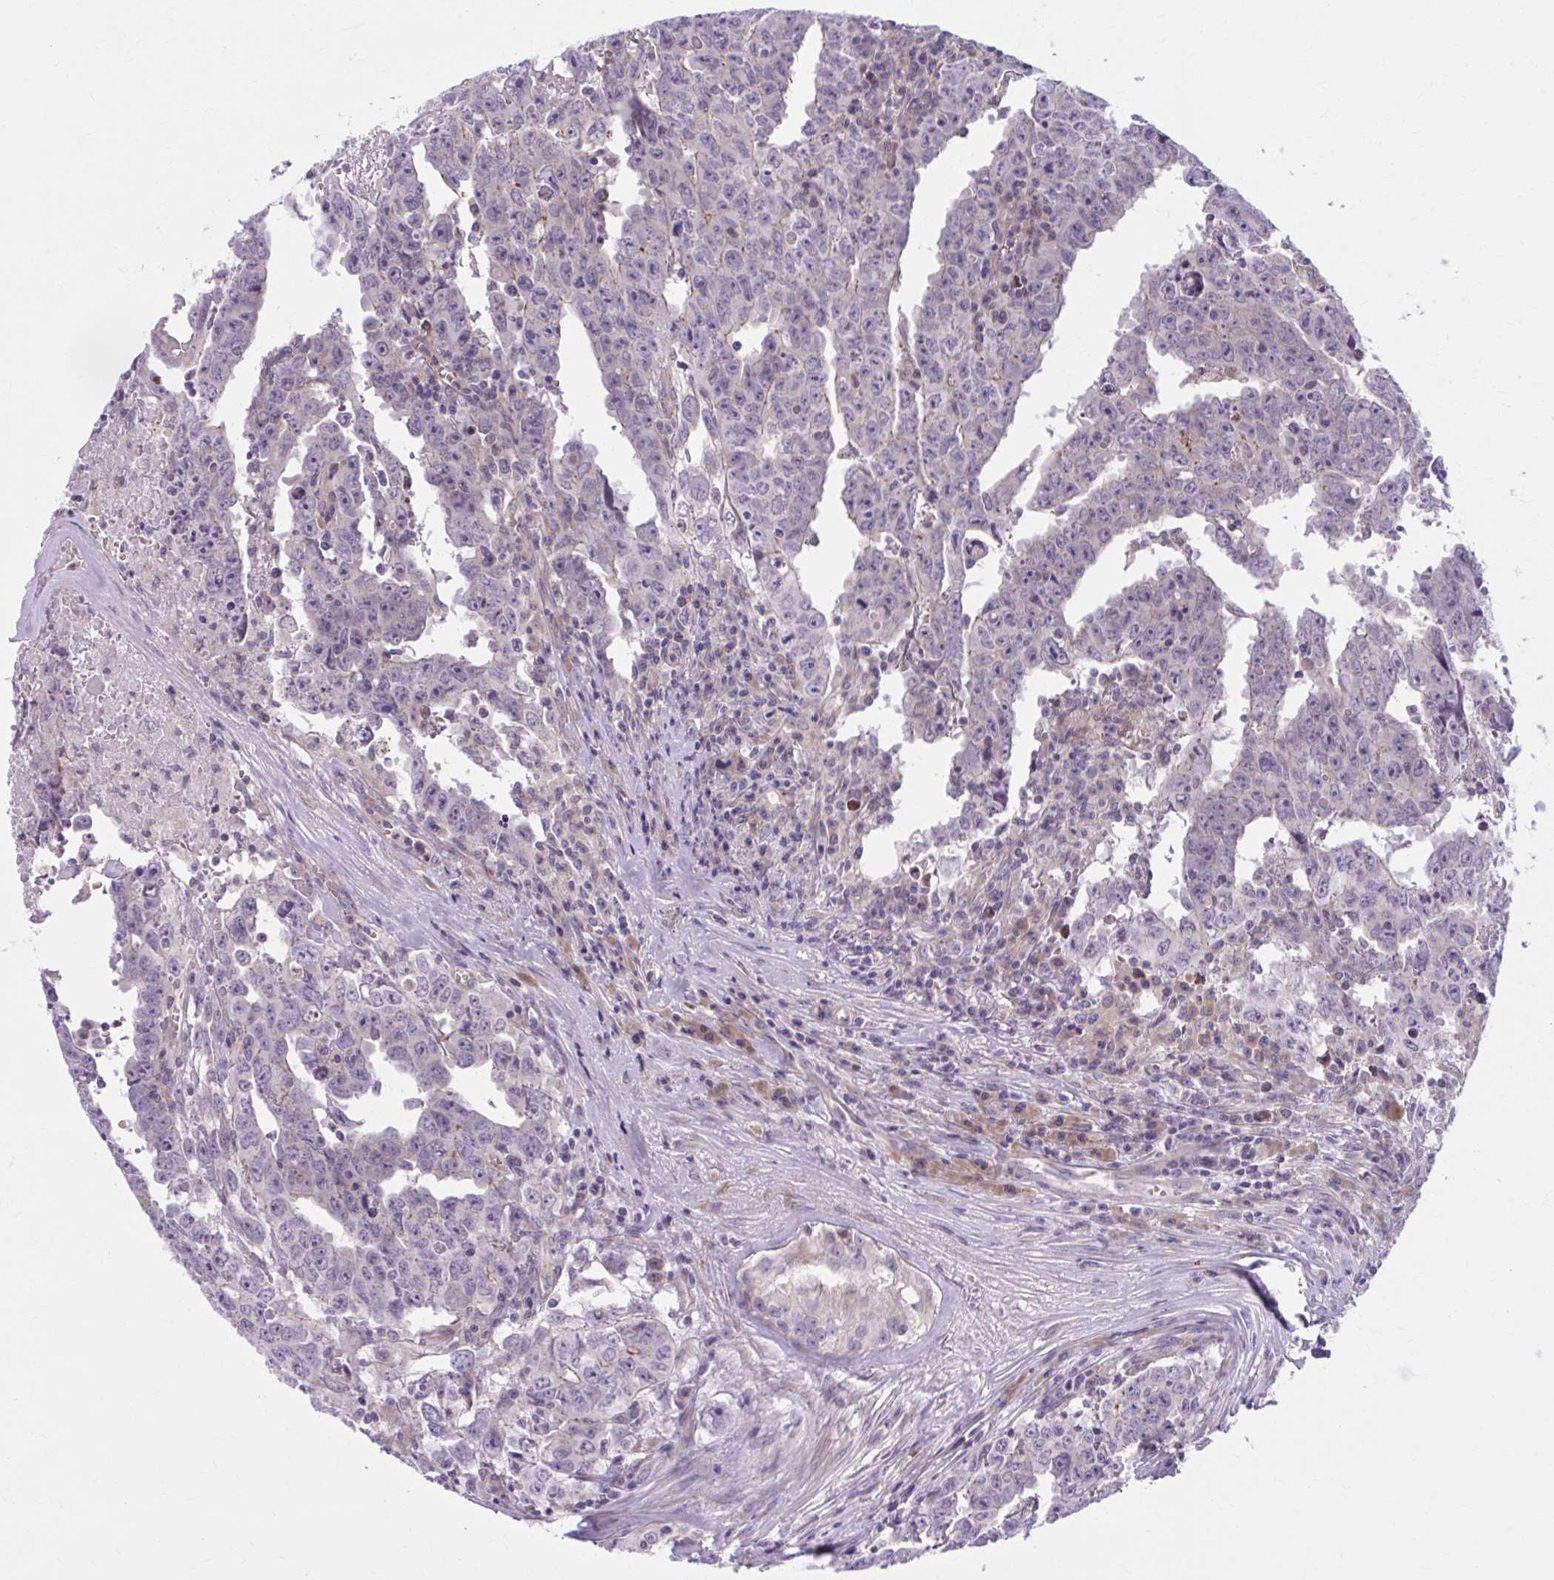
{"staining": {"intensity": "negative", "quantity": "none", "location": "none"}, "tissue": "testis cancer", "cell_type": "Tumor cells", "image_type": "cancer", "snomed": [{"axis": "morphology", "description": "Carcinoma, Embryonal, NOS"}, {"axis": "topography", "description": "Testis"}], "caption": "Immunohistochemical staining of testis embryonal carcinoma demonstrates no significant positivity in tumor cells. (DAB (3,3'-diaminobenzidine) immunohistochemistry visualized using brightfield microscopy, high magnification).", "gene": "SNF8", "patient": {"sex": "male", "age": 22}}